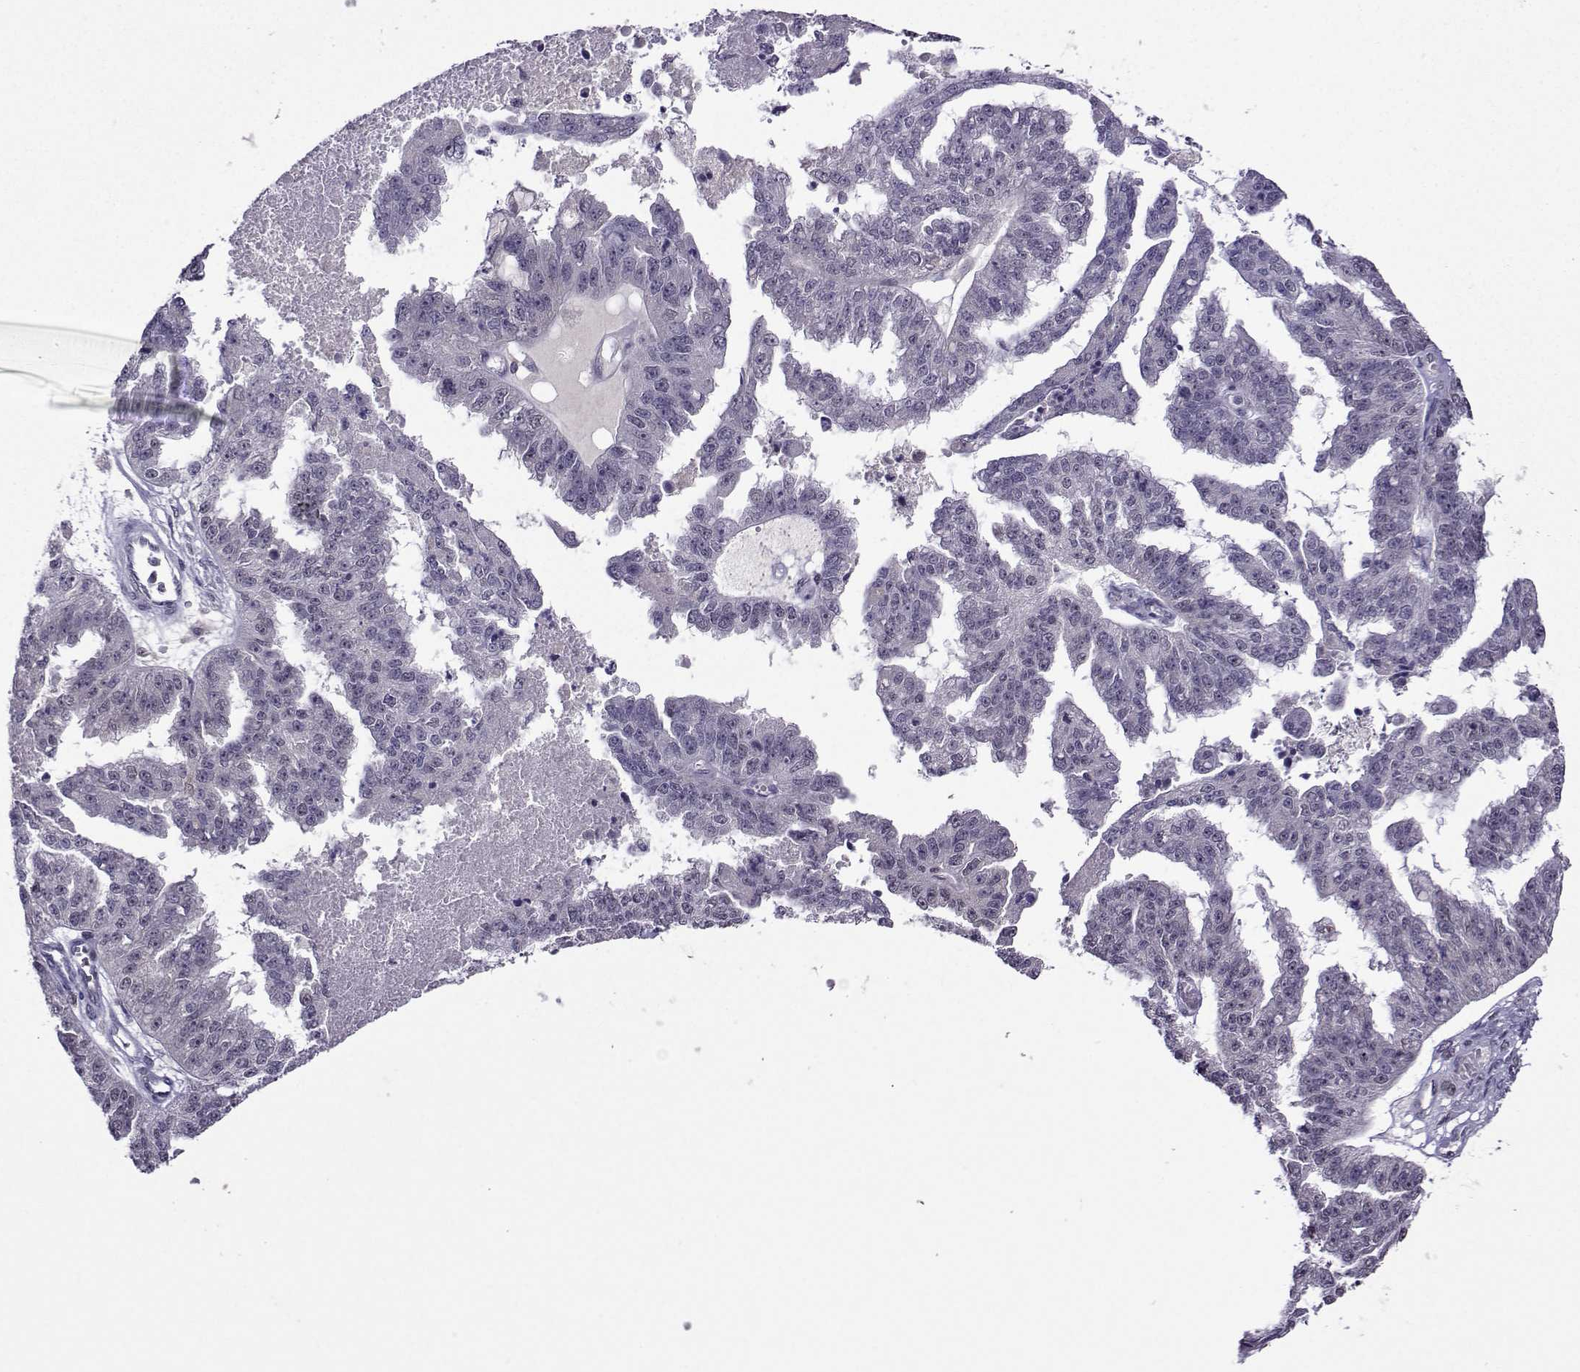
{"staining": {"intensity": "negative", "quantity": "none", "location": "none"}, "tissue": "ovarian cancer", "cell_type": "Tumor cells", "image_type": "cancer", "snomed": [{"axis": "morphology", "description": "Cystadenocarcinoma, serous, NOS"}, {"axis": "topography", "description": "Ovary"}], "caption": "IHC of human ovarian serous cystadenocarcinoma displays no expression in tumor cells.", "gene": "DDX20", "patient": {"sex": "female", "age": 58}}